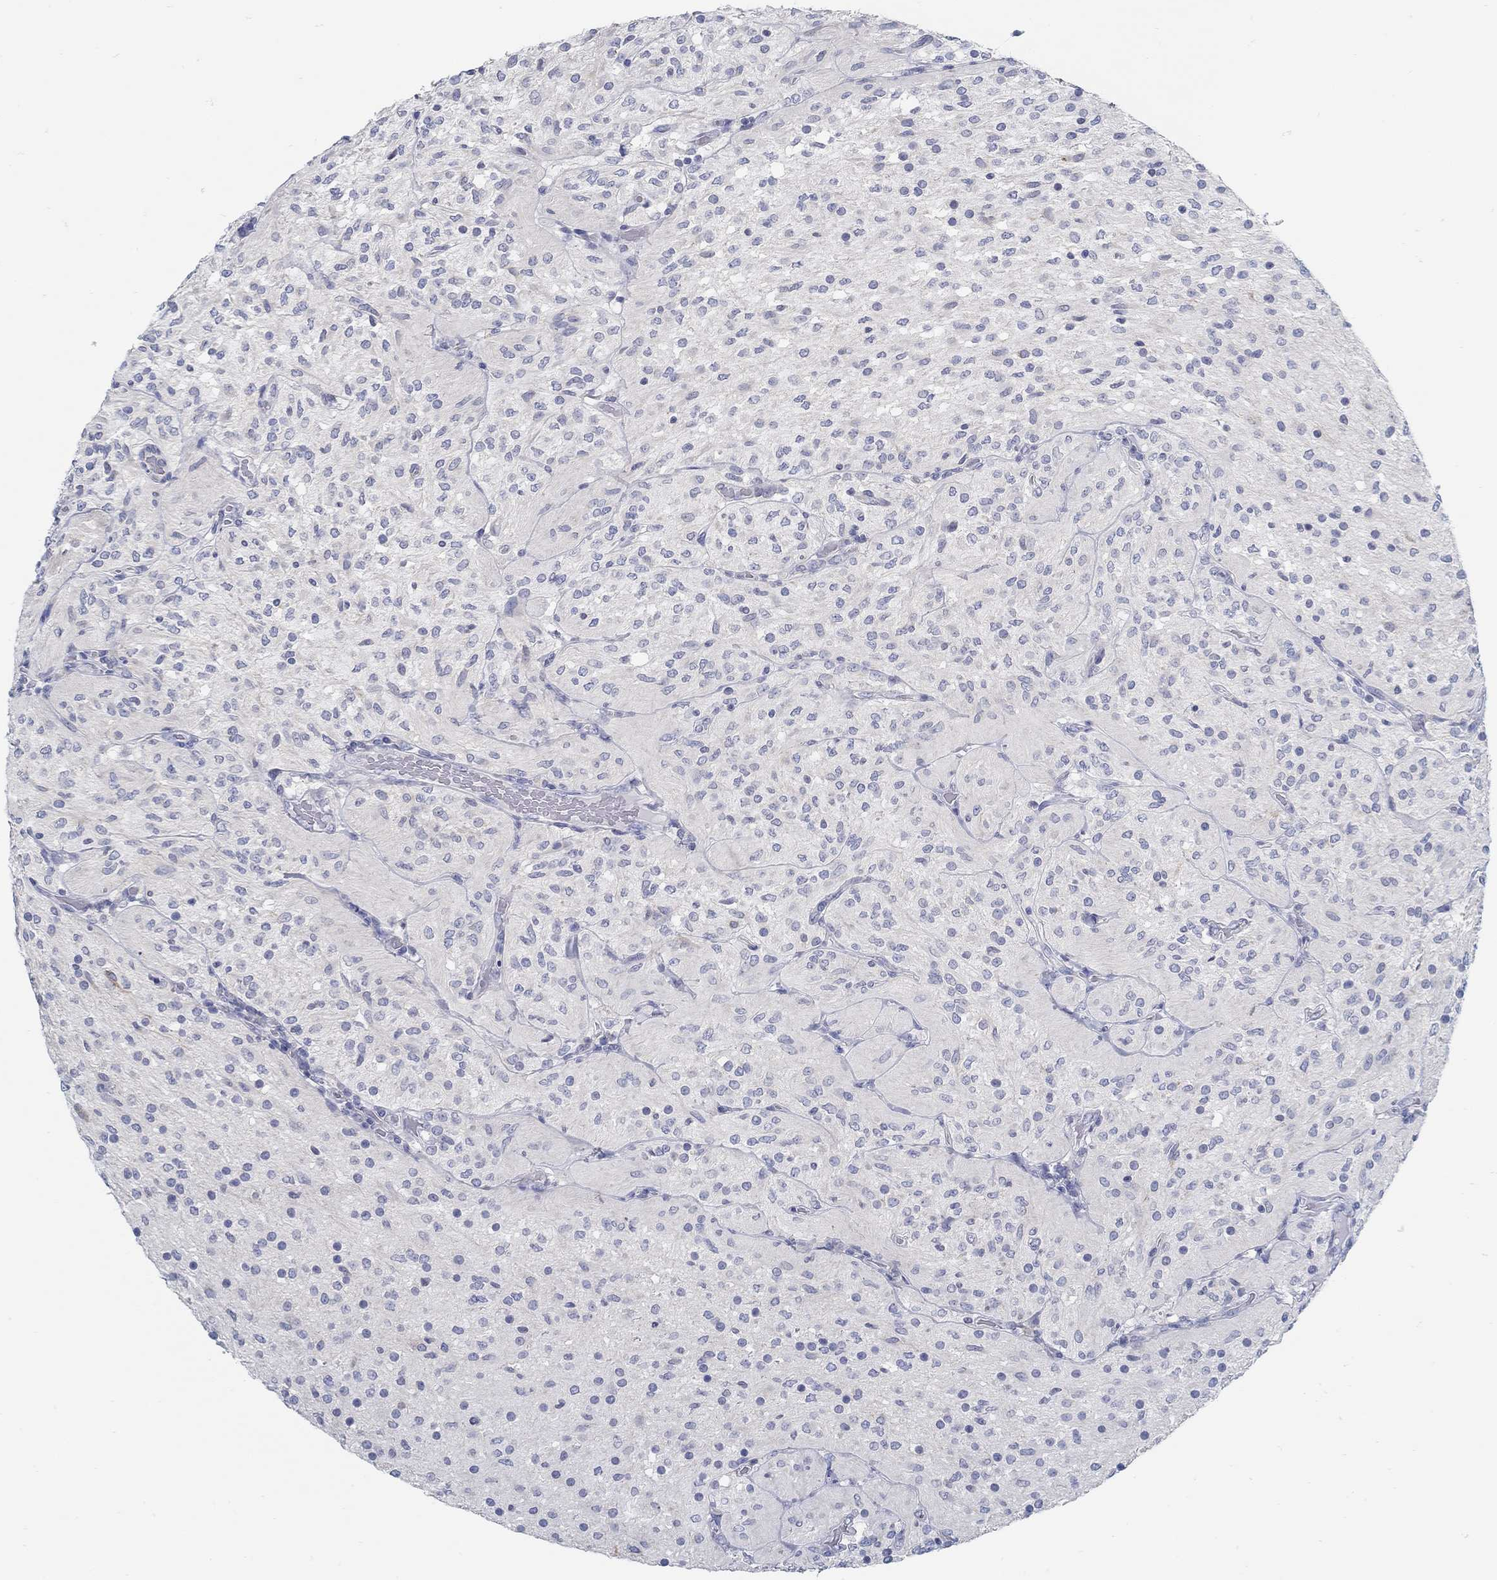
{"staining": {"intensity": "negative", "quantity": "none", "location": "none"}, "tissue": "glioma", "cell_type": "Tumor cells", "image_type": "cancer", "snomed": [{"axis": "morphology", "description": "Glioma, malignant, Low grade"}, {"axis": "topography", "description": "Brain"}], "caption": "Immunohistochemistry (IHC) micrograph of human malignant glioma (low-grade) stained for a protein (brown), which reveals no expression in tumor cells.", "gene": "ZFAND4", "patient": {"sex": "male", "age": 3}}